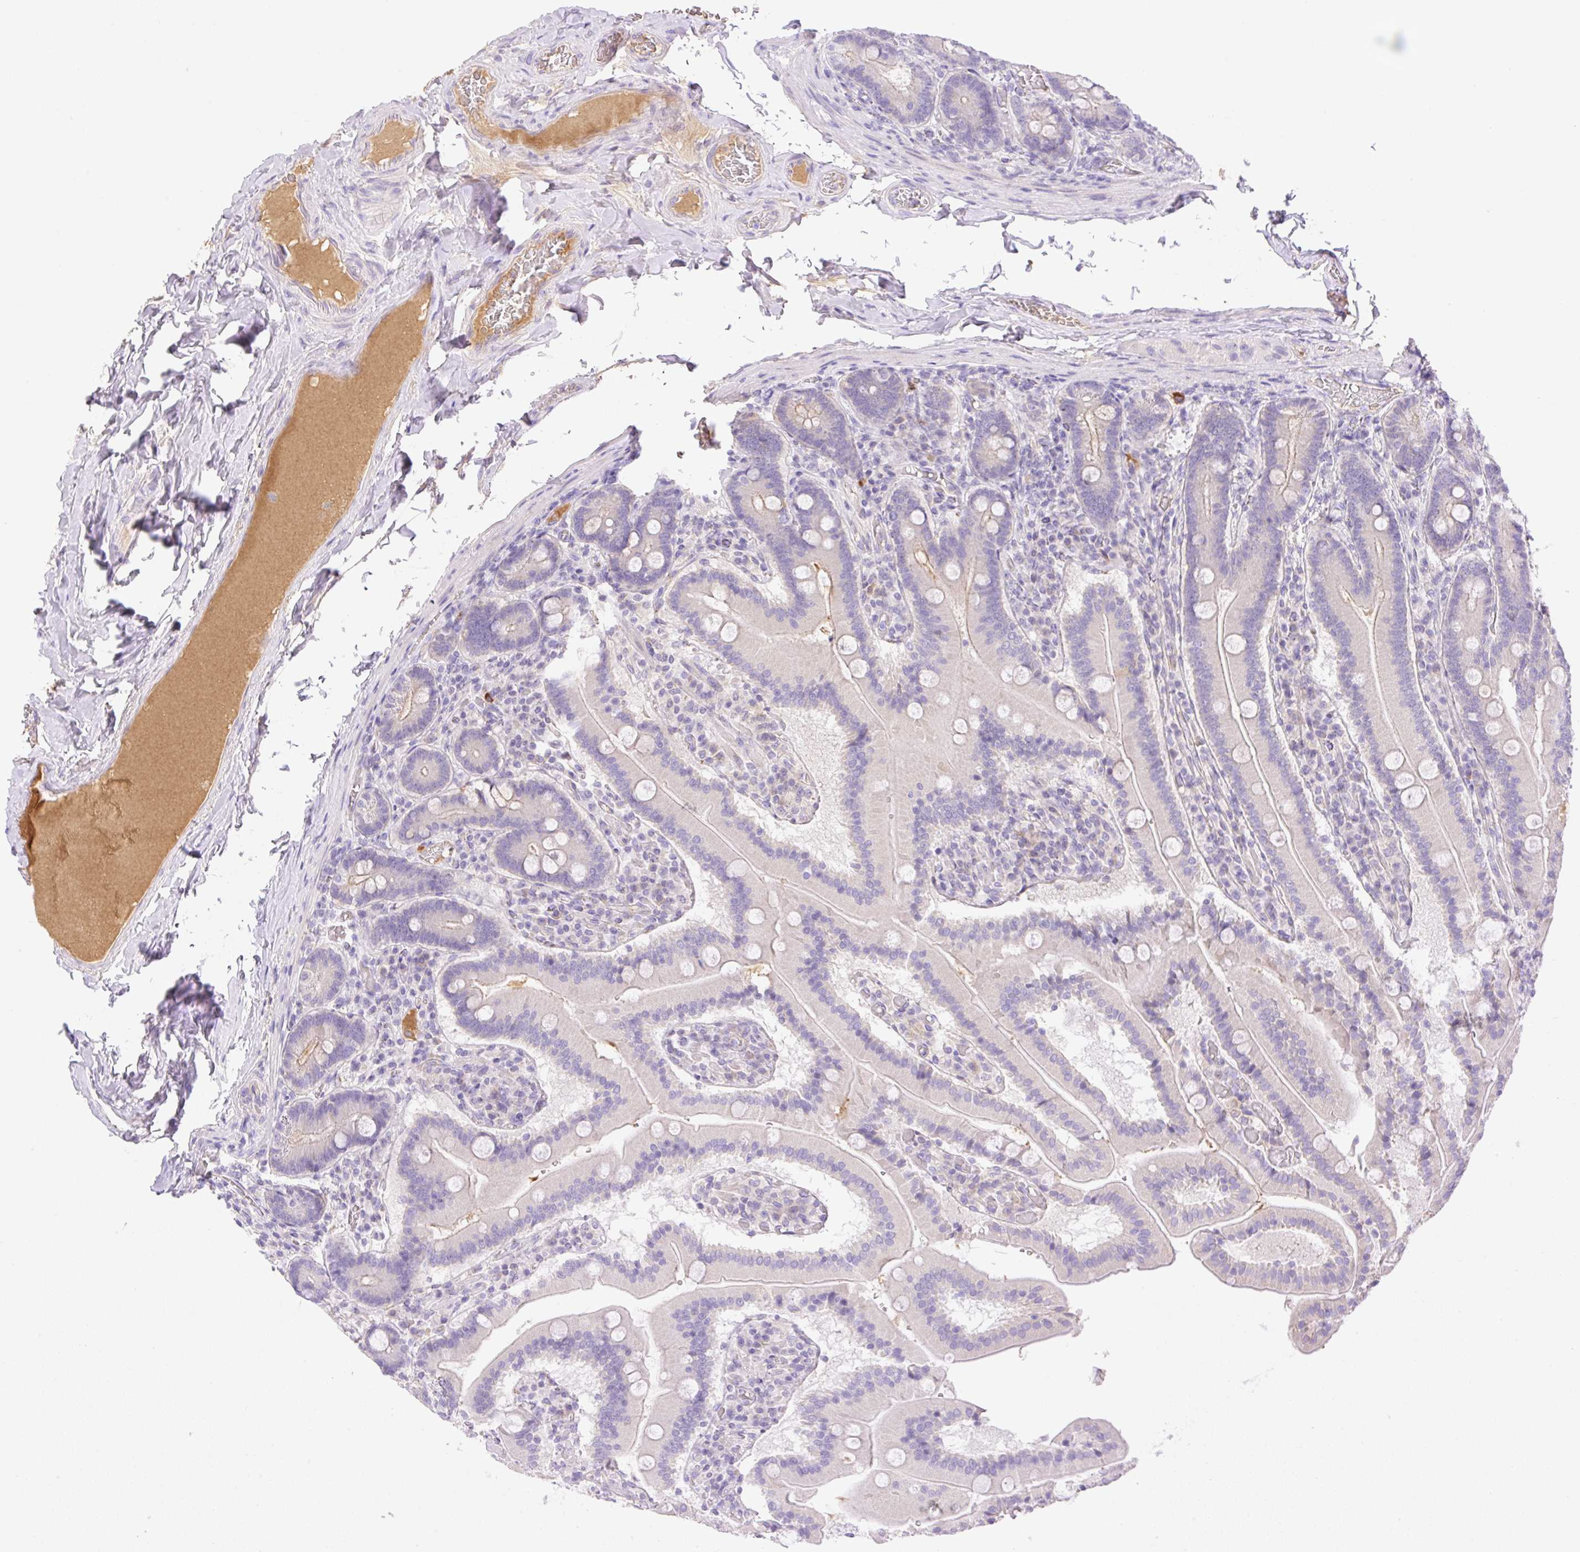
{"staining": {"intensity": "negative", "quantity": "none", "location": "none"}, "tissue": "duodenum", "cell_type": "Glandular cells", "image_type": "normal", "snomed": [{"axis": "morphology", "description": "Normal tissue, NOS"}, {"axis": "topography", "description": "Duodenum"}], "caption": "A micrograph of human duodenum is negative for staining in glandular cells. Nuclei are stained in blue.", "gene": "DENND5A", "patient": {"sex": "female", "age": 62}}